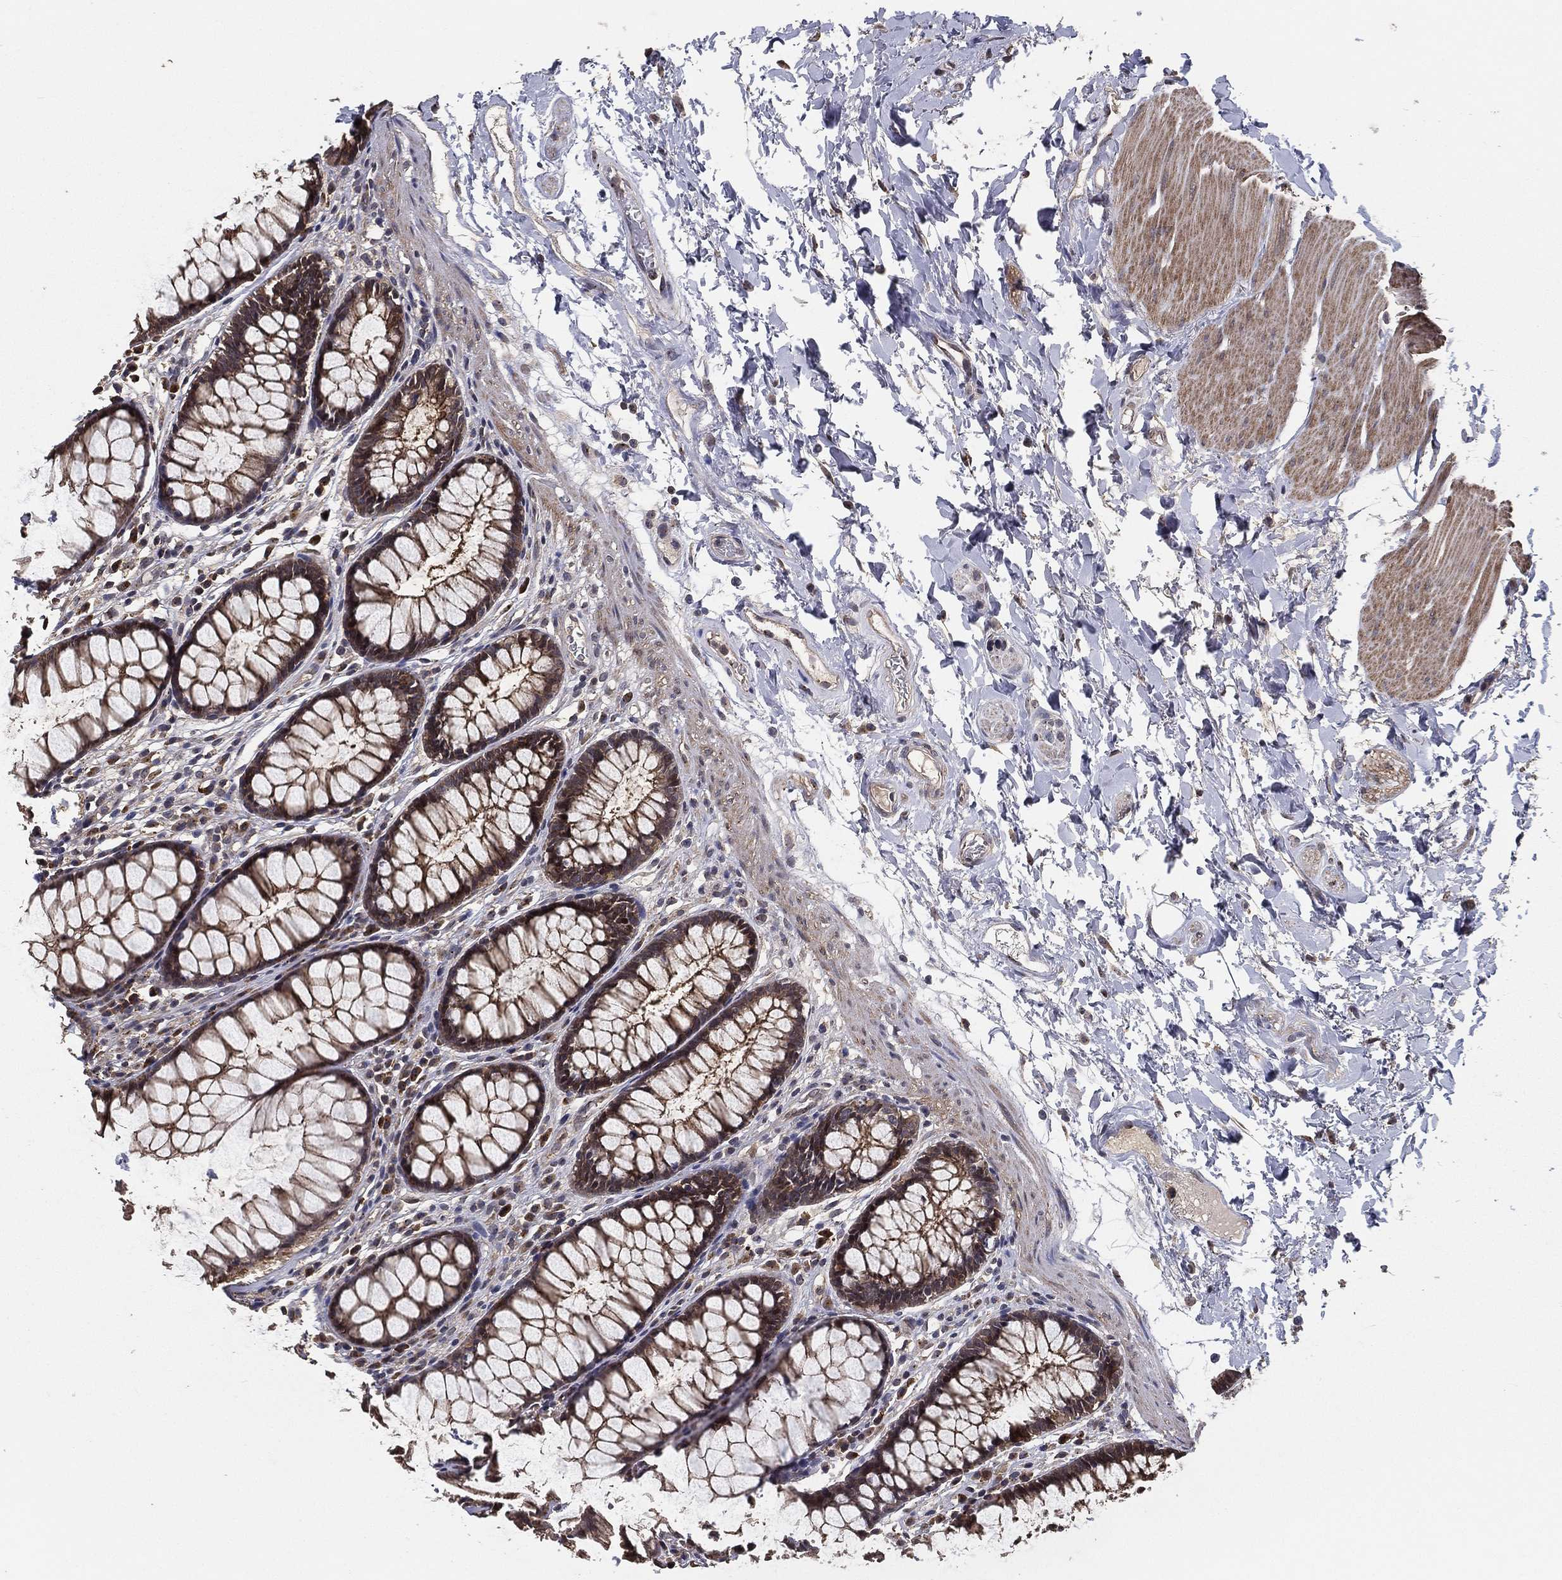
{"staining": {"intensity": "moderate", "quantity": ">75%", "location": "cytoplasmic/membranous"}, "tissue": "rectum", "cell_type": "Glandular cells", "image_type": "normal", "snomed": [{"axis": "morphology", "description": "Normal tissue, NOS"}, {"axis": "topography", "description": "Rectum"}], "caption": "Protein expression analysis of benign human rectum reveals moderate cytoplasmic/membranous staining in about >75% of glandular cells. The protein is stained brown, and the nuclei are stained in blue (DAB IHC with brightfield microscopy, high magnification).", "gene": "PCNT", "patient": {"sex": "male", "age": 72}}